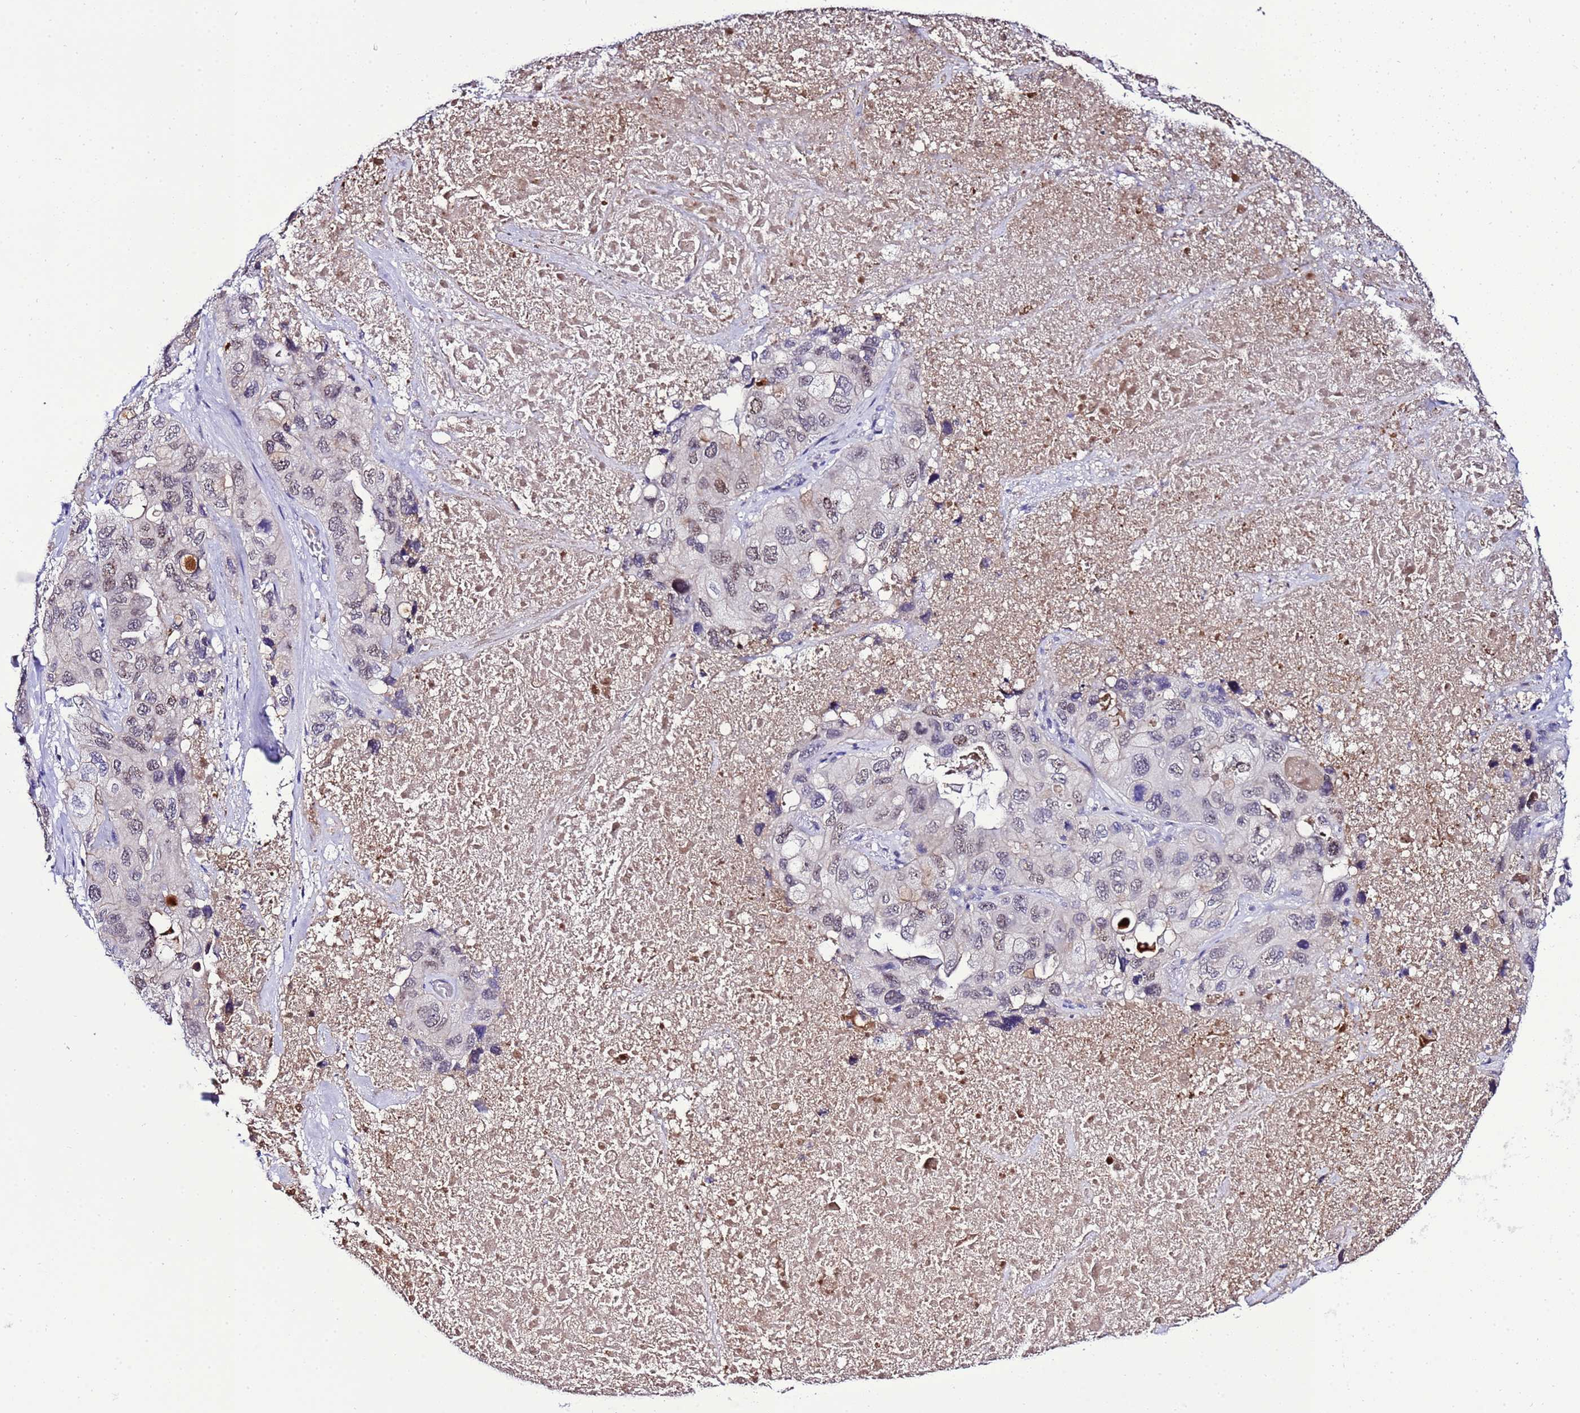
{"staining": {"intensity": "weak", "quantity": "<25%", "location": "nuclear"}, "tissue": "lung cancer", "cell_type": "Tumor cells", "image_type": "cancer", "snomed": [{"axis": "morphology", "description": "Squamous cell carcinoma, NOS"}, {"axis": "topography", "description": "Lung"}], "caption": "High magnification brightfield microscopy of lung cancer (squamous cell carcinoma) stained with DAB (3,3'-diaminobenzidine) (brown) and counterstained with hematoxylin (blue): tumor cells show no significant expression.", "gene": "C19orf47", "patient": {"sex": "female", "age": 73}}